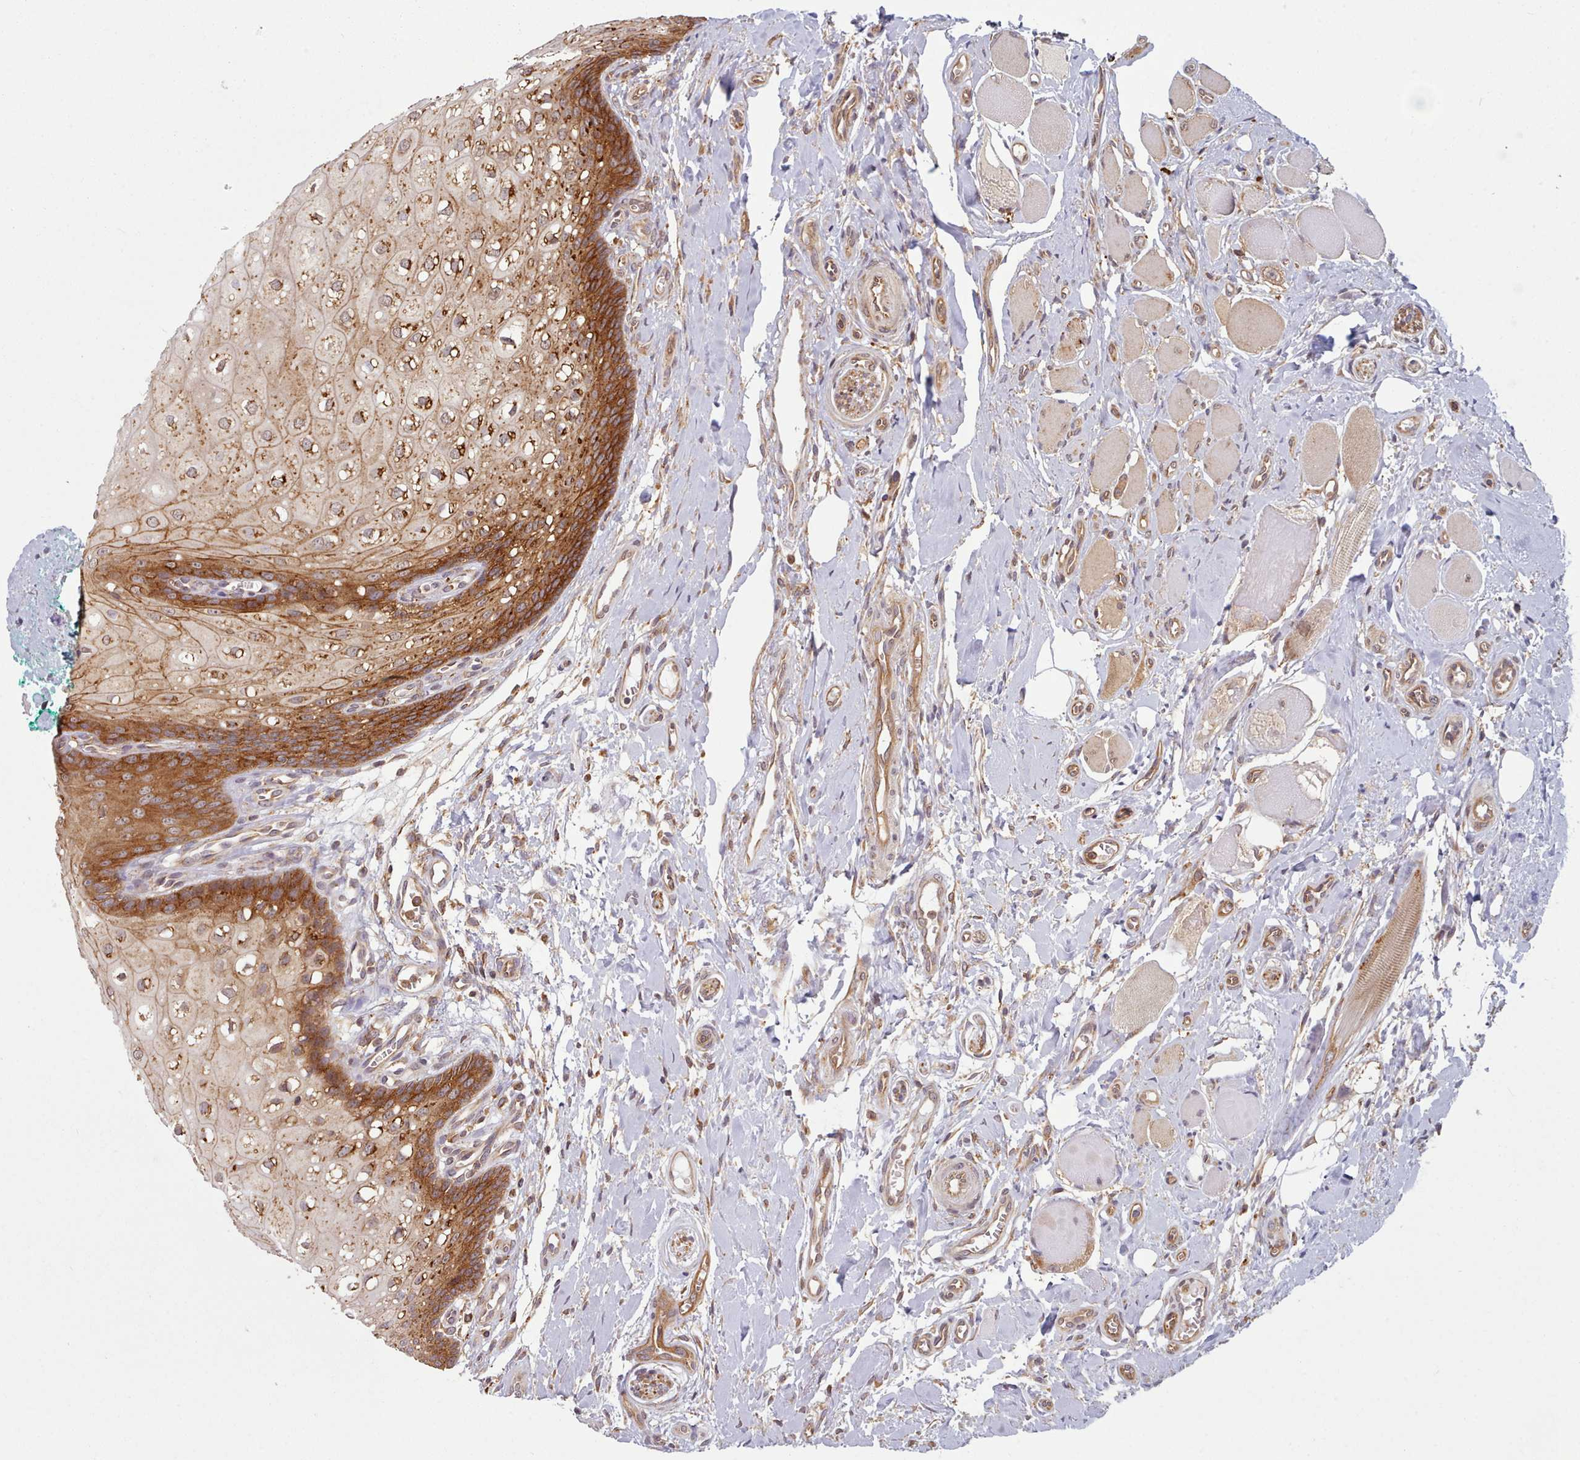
{"staining": {"intensity": "moderate", "quantity": ">75%", "location": "cytoplasmic/membranous"}, "tissue": "oral mucosa", "cell_type": "Squamous epithelial cells", "image_type": "normal", "snomed": [{"axis": "morphology", "description": "Normal tissue, NOS"}, {"axis": "morphology", "description": "Squamous cell carcinoma, NOS"}, {"axis": "topography", "description": "Oral tissue"}, {"axis": "topography", "description": "Tounge, NOS"}, {"axis": "topography", "description": "Head-Neck"}], "caption": "IHC micrograph of benign human oral mucosa stained for a protein (brown), which reveals medium levels of moderate cytoplasmic/membranous positivity in about >75% of squamous epithelial cells.", "gene": "CRYBG1", "patient": {"sex": "male", "age": 79}}